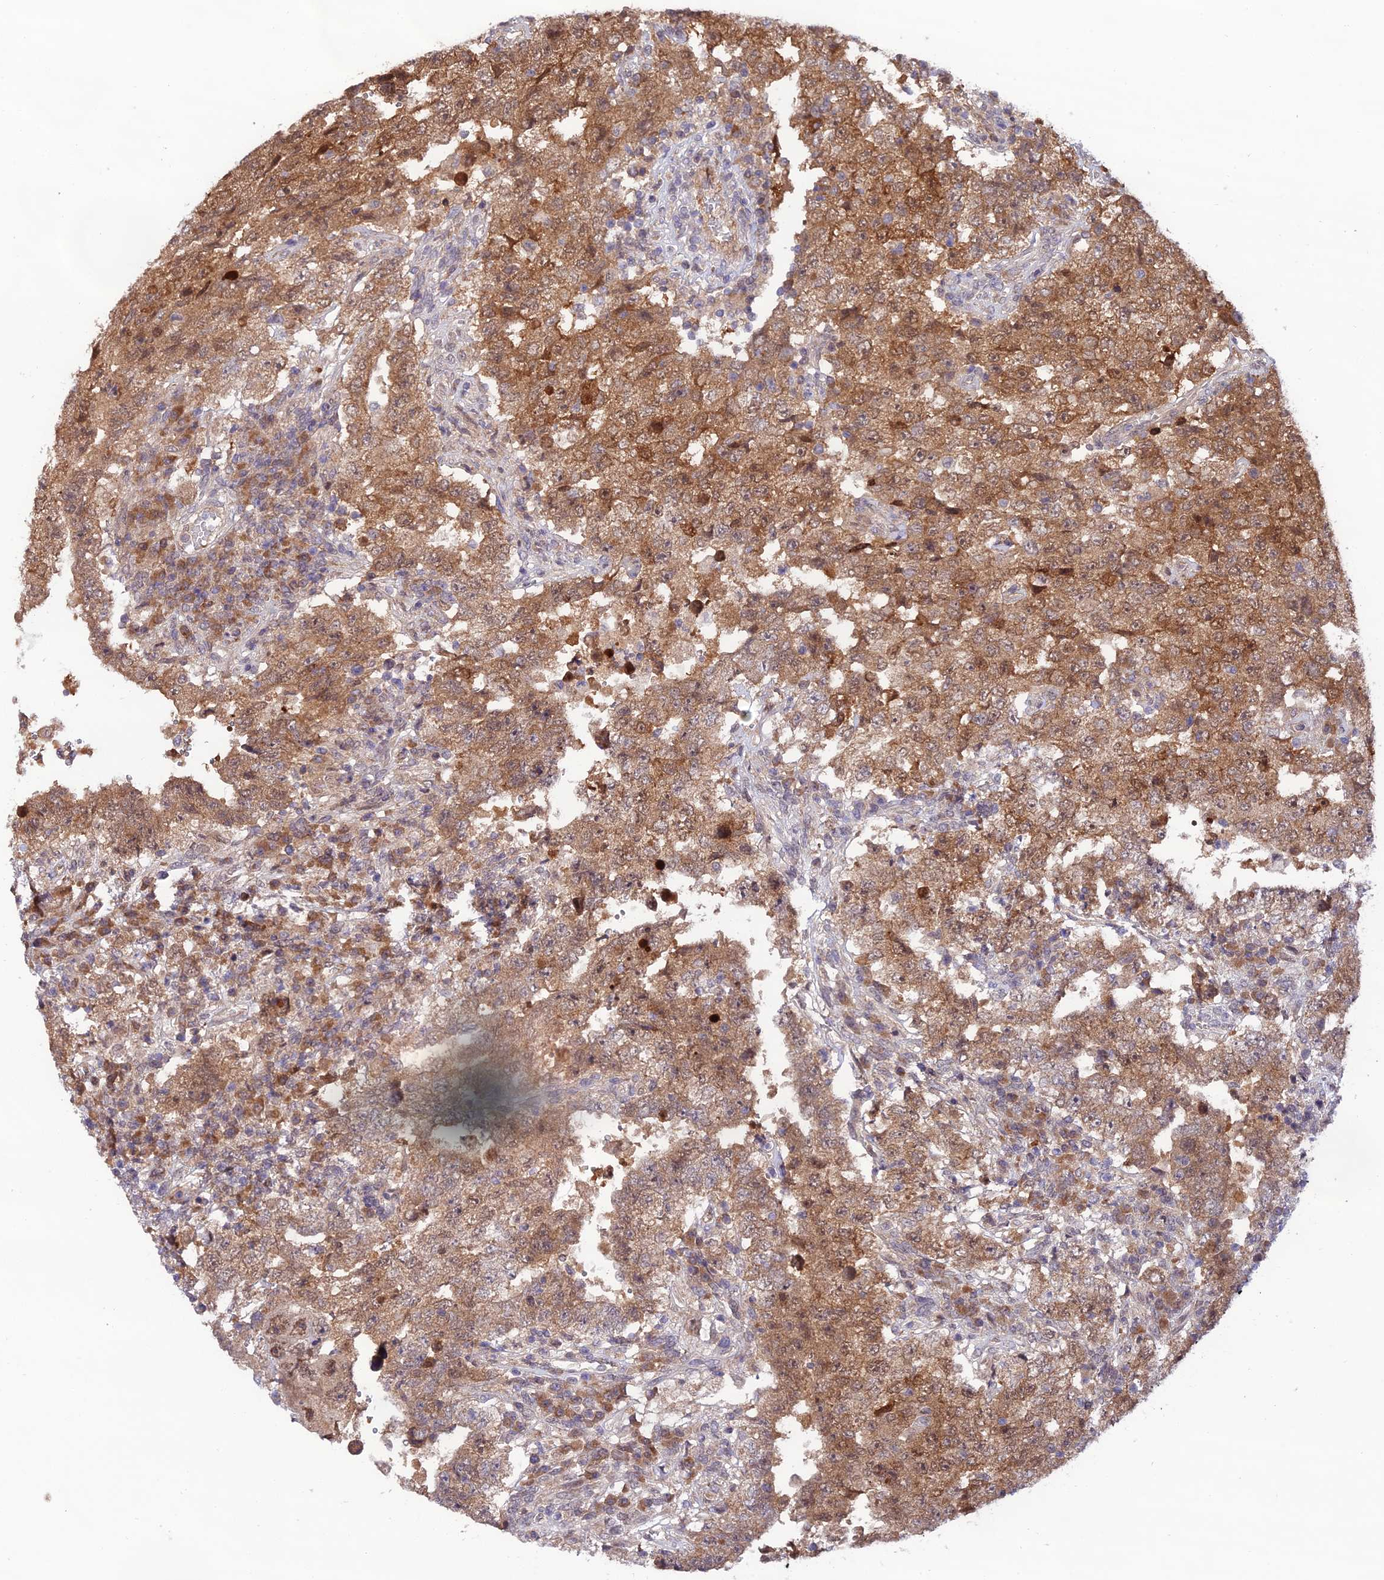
{"staining": {"intensity": "weak", "quantity": ">75%", "location": "cytoplasmic/membranous"}, "tissue": "testis cancer", "cell_type": "Tumor cells", "image_type": "cancer", "snomed": [{"axis": "morphology", "description": "Carcinoma, Embryonal, NOS"}, {"axis": "topography", "description": "Testis"}], "caption": "Approximately >75% of tumor cells in testis cancer display weak cytoplasmic/membranous protein expression as visualized by brown immunohistochemical staining.", "gene": "TRIM40", "patient": {"sex": "male", "age": 26}}